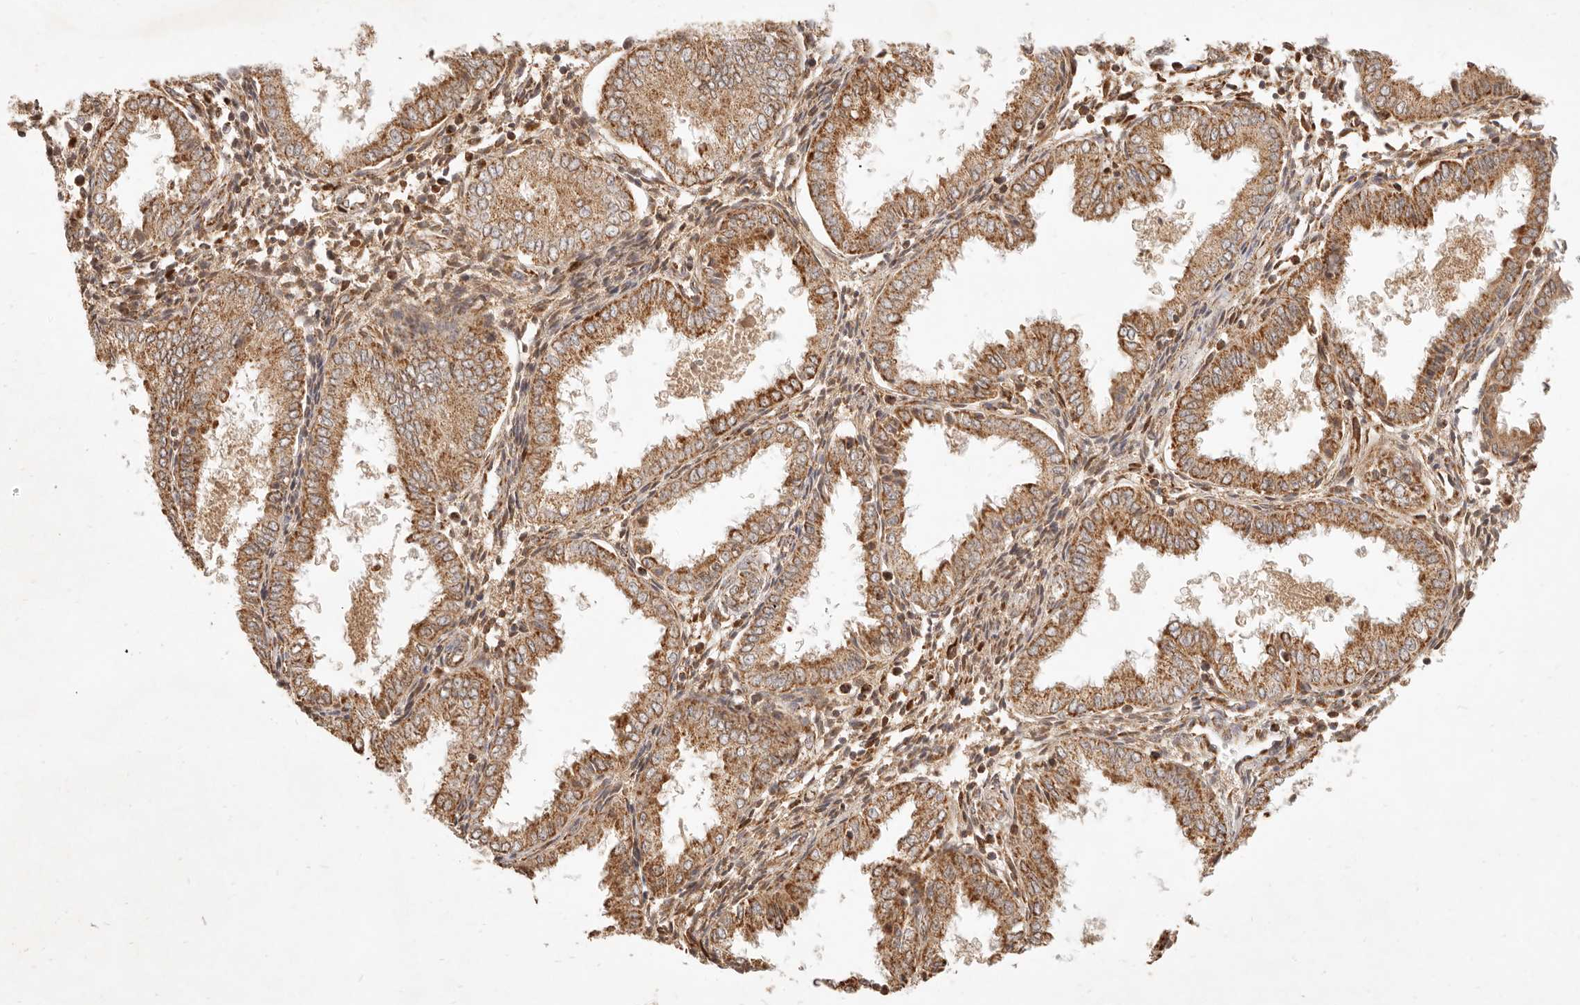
{"staining": {"intensity": "moderate", "quantity": "25%-75%", "location": "cytoplasmic/membranous"}, "tissue": "endometrium", "cell_type": "Cells in endometrial stroma", "image_type": "normal", "snomed": [{"axis": "morphology", "description": "Normal tissue, NOS"}, {"axis": "topography", "description": "Endometrium"}], "caption": "Immunohistochemistry staining of normal endometrium, which demonstrates medium levels of moderate cytoplasmic/membranous staining in about 25%-75% of cells in endometrial stroma indicating moderate cytoplasmic/membranous protein positivity. The staining was performed using DAB (brown) for protein detection and nuclei were counterstained in hematoxylin (blue).", "gene": "CPLANE2", "patient": {"sex": "female", "age": 33}}